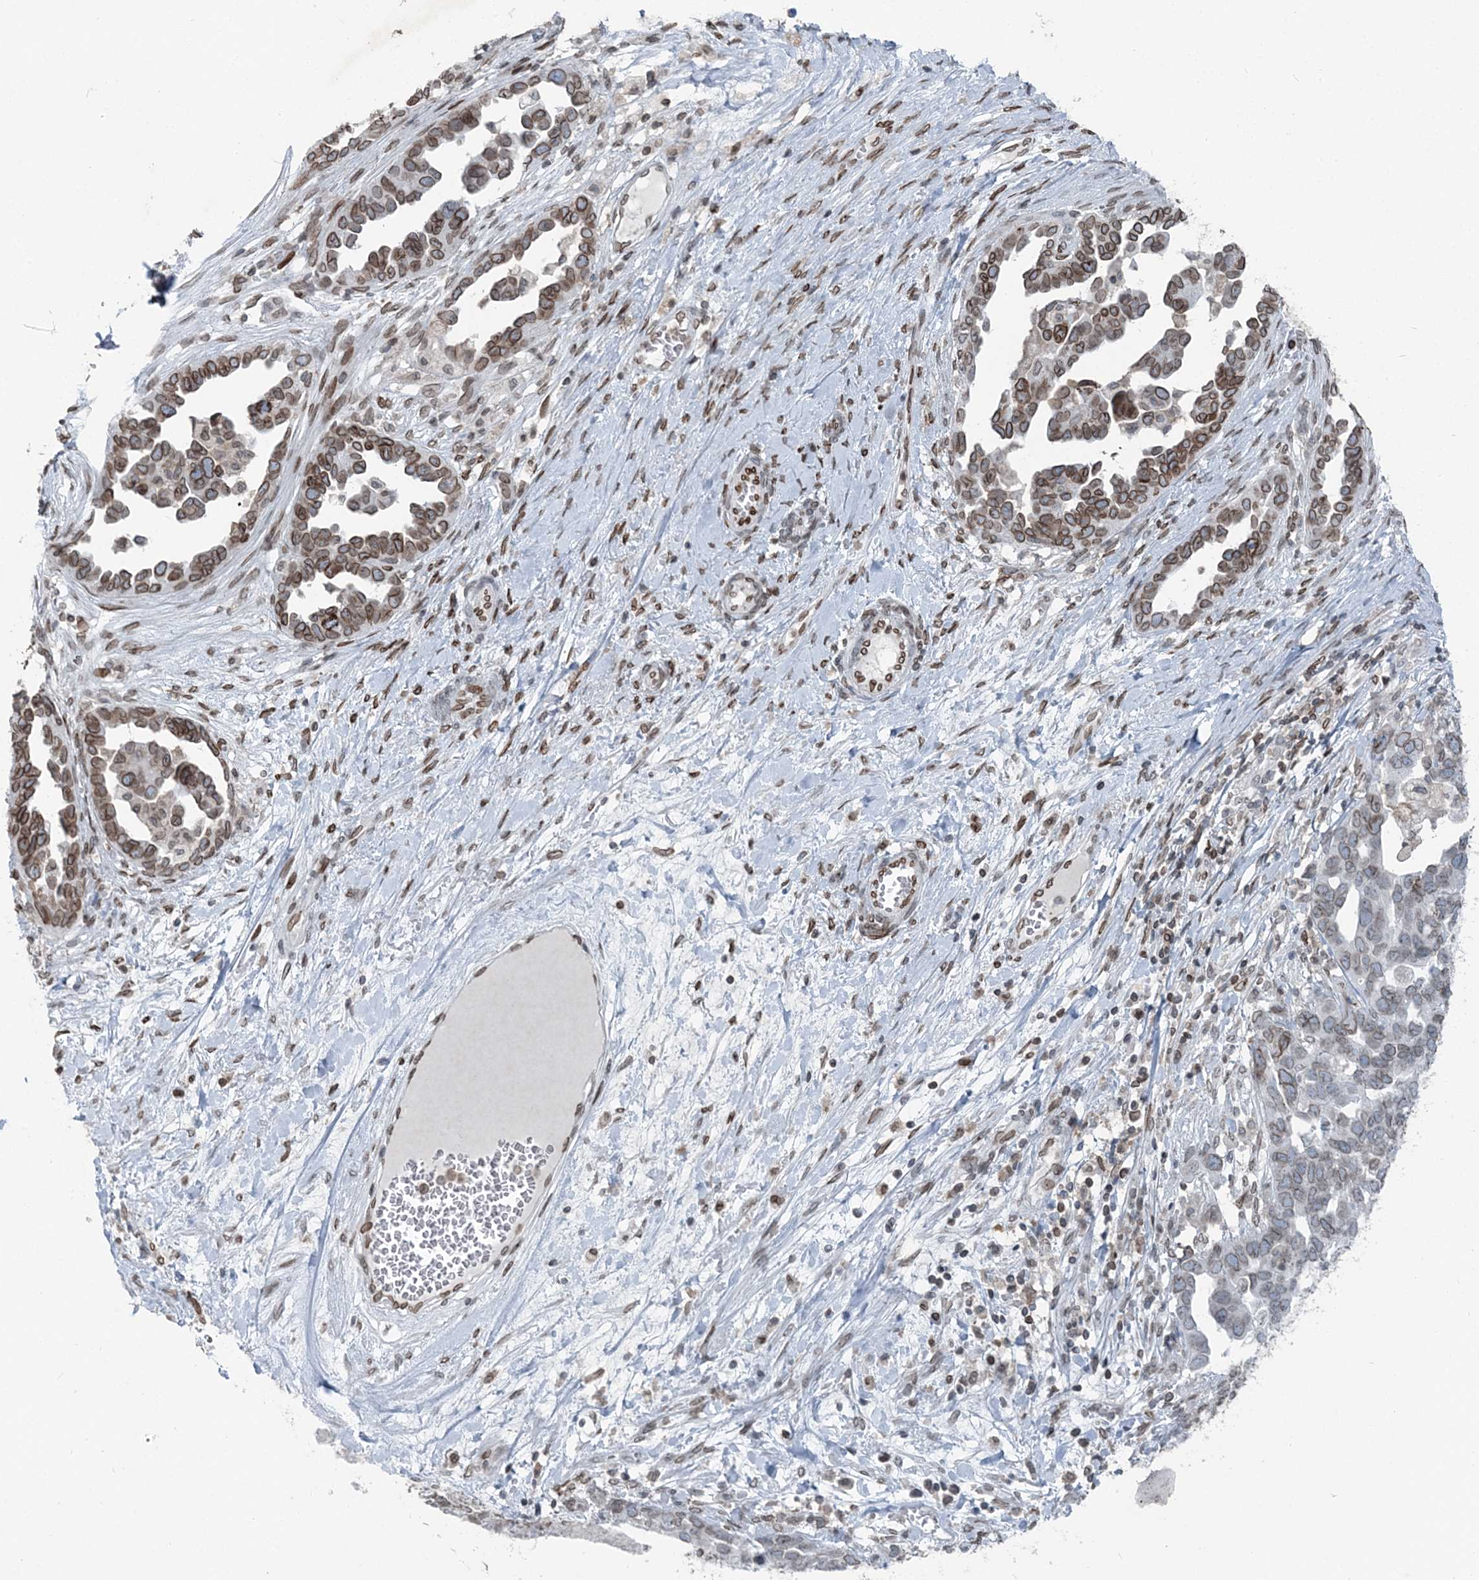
{"staining": {"intensity": "moderate", "quantity": ">75%", "location": "cytoplasmic/membranous,nuclear"}, "tissue": "ovarian cancer", "cell_type": "Tumor cells", "image_type": "cancer", "snomed": [{"axis": "morphology", "description": "Cystadenocarcinoma, serous, NOS"}, {"axis": "topography", "description": "Ovary"}], "caption": "This histopathology image shows IHC staining of ovarian serous cystadenocarcinoma, with medium moderate cytoplasmic/membranous and nuclear expression in approximately >75% of tumor cells.", "gene": "GJD4", "patient": {"sex": "female", "age": 54}}